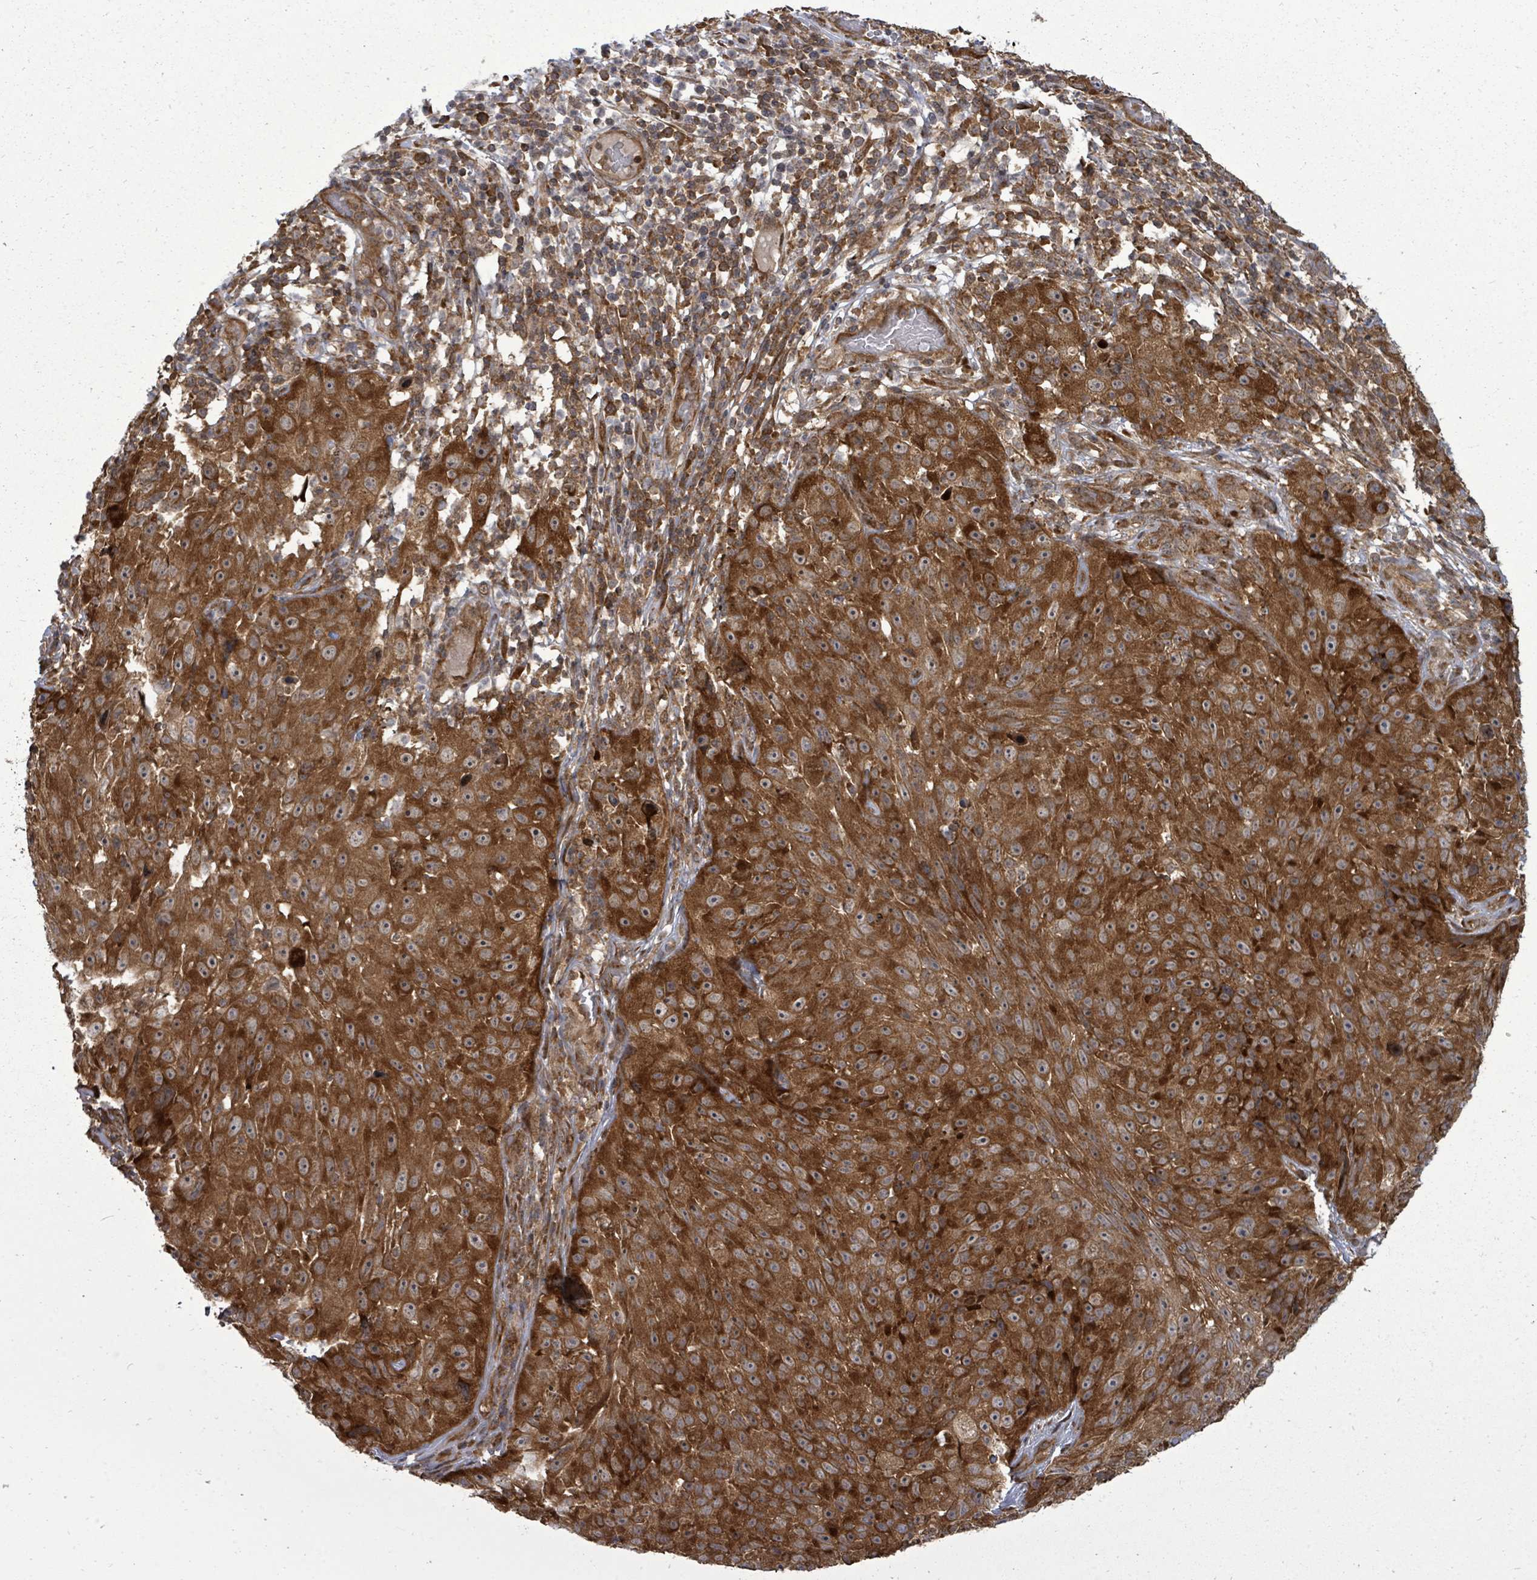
{"staining": {"intensity": "strong", "quantity": ">75%", "location": "cytoplasmic/membranous"}, "tissue": "skin cancer", "cell_type": "Tumor cells", "image_type": "cancer", "snomed": [{"axis": "morphology", "description": "Squamous cell carcinoma, NOS"}, {"axis": "topography", "description": "Skin"}], "caption": "Human skin squamous cell carcinoma stained for a protein (brown) reveals strong cytoplasmic/membranous positive positivity in about >75% of tumor cells.", "gene": "EIF3C", "patient": {"sex": "female", "age": 87}}